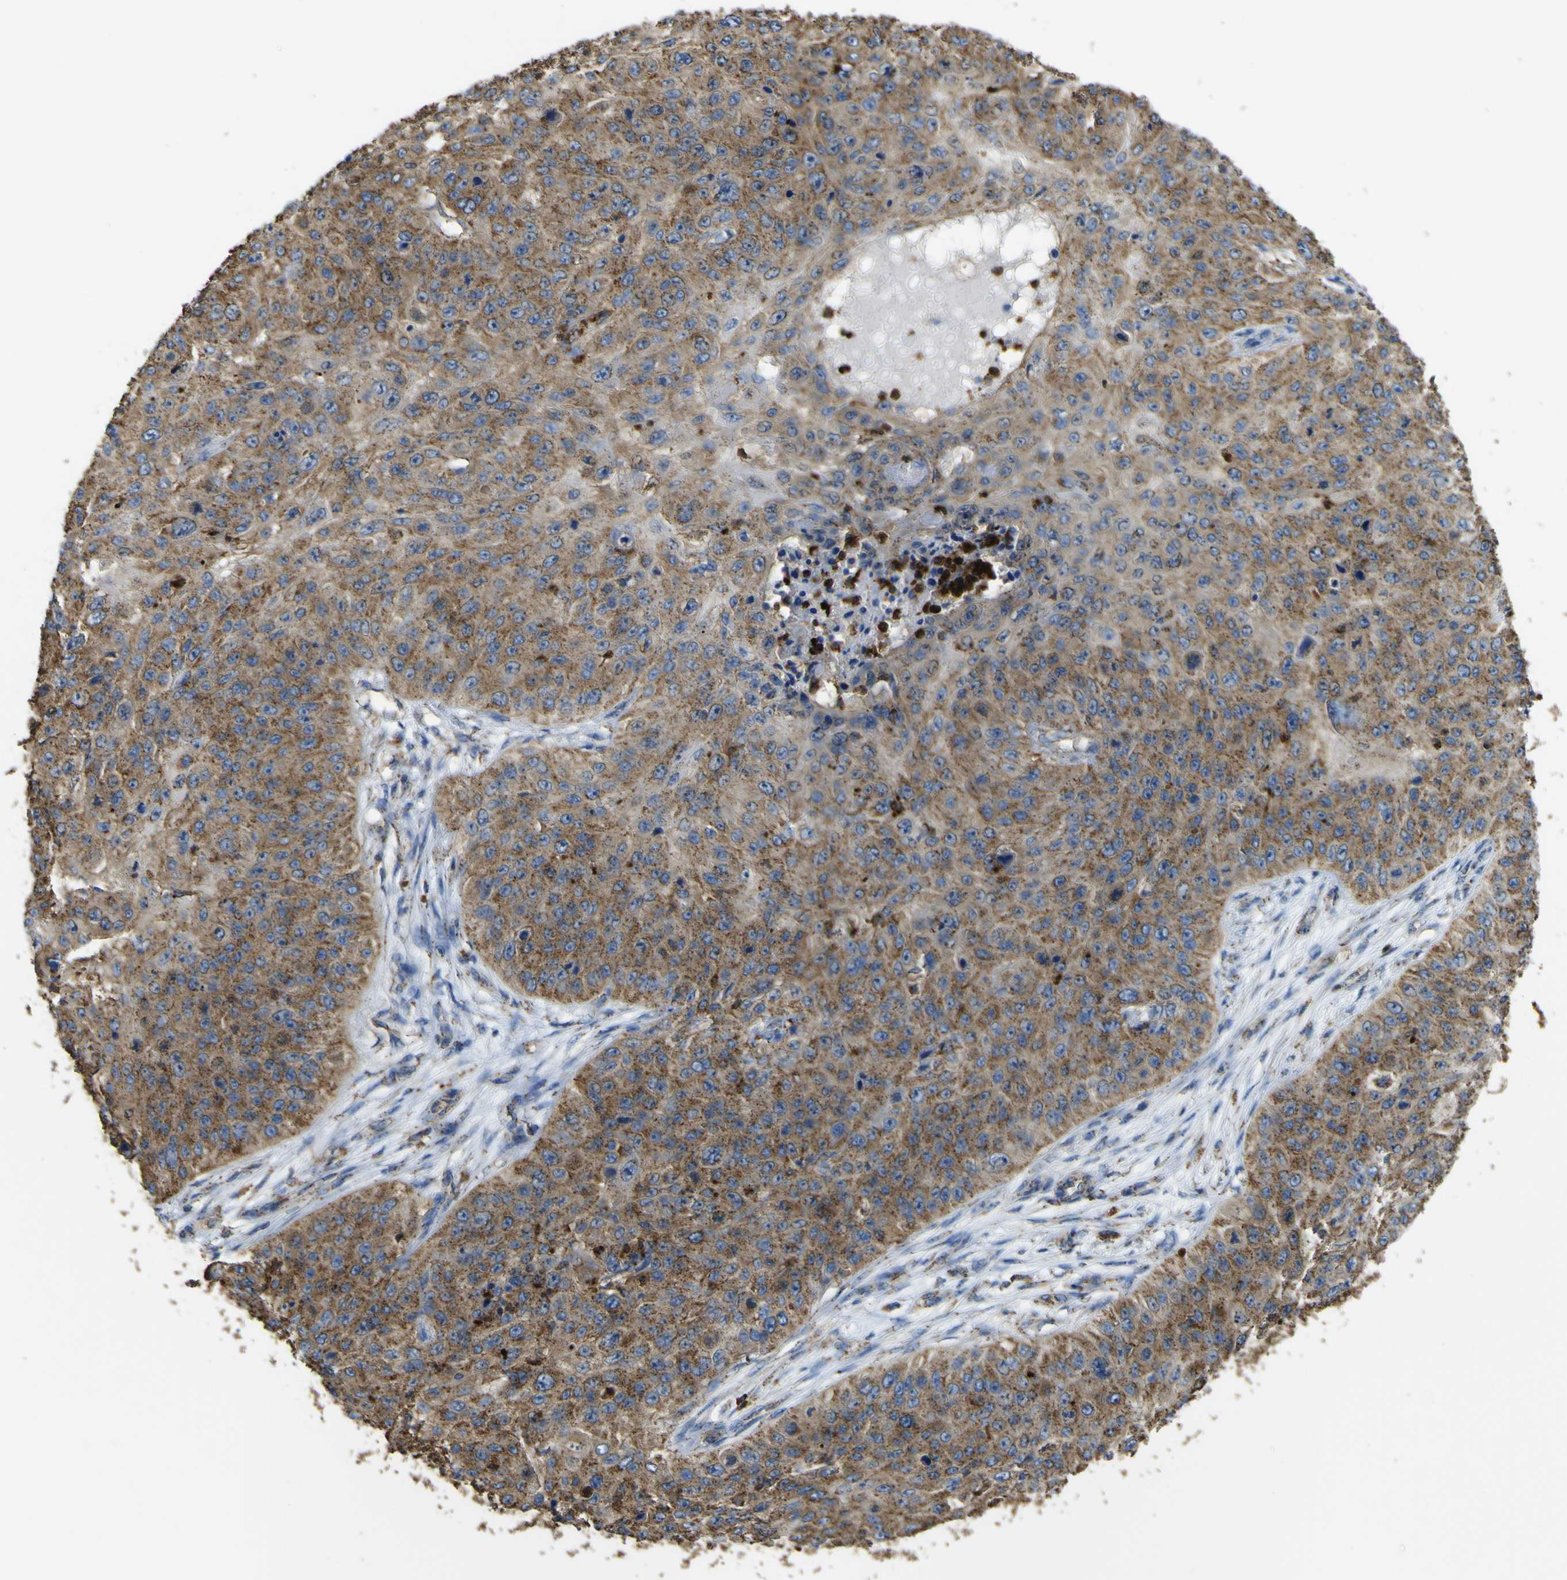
{"staining": {"intensity": "strong", "quantity": ">75%", "location": "cytoplasmic/membranous"}, "tissue": "skin cancer", "cell_type": "Tumor cells", "image_type": "cancer", "snomed": [{"axis": "morphology", "description": "Squamous cell carcinoma, NOS"}, {"axis": "topography", "description": "Skin"}], "caption": "DAB (3,3'-diaminobenzidine) immunohistochemical staining of skin squamous cell carcinoma shows strong cytoplasmic/membranous protein positivity in about >75% of tumor cells. Immunohistochemistry (ihc) stains the protein of interest in brown and the nuclei are stained blue.", "gene": "ACSL3", "patient": {"sex": "female", "age": 80}}